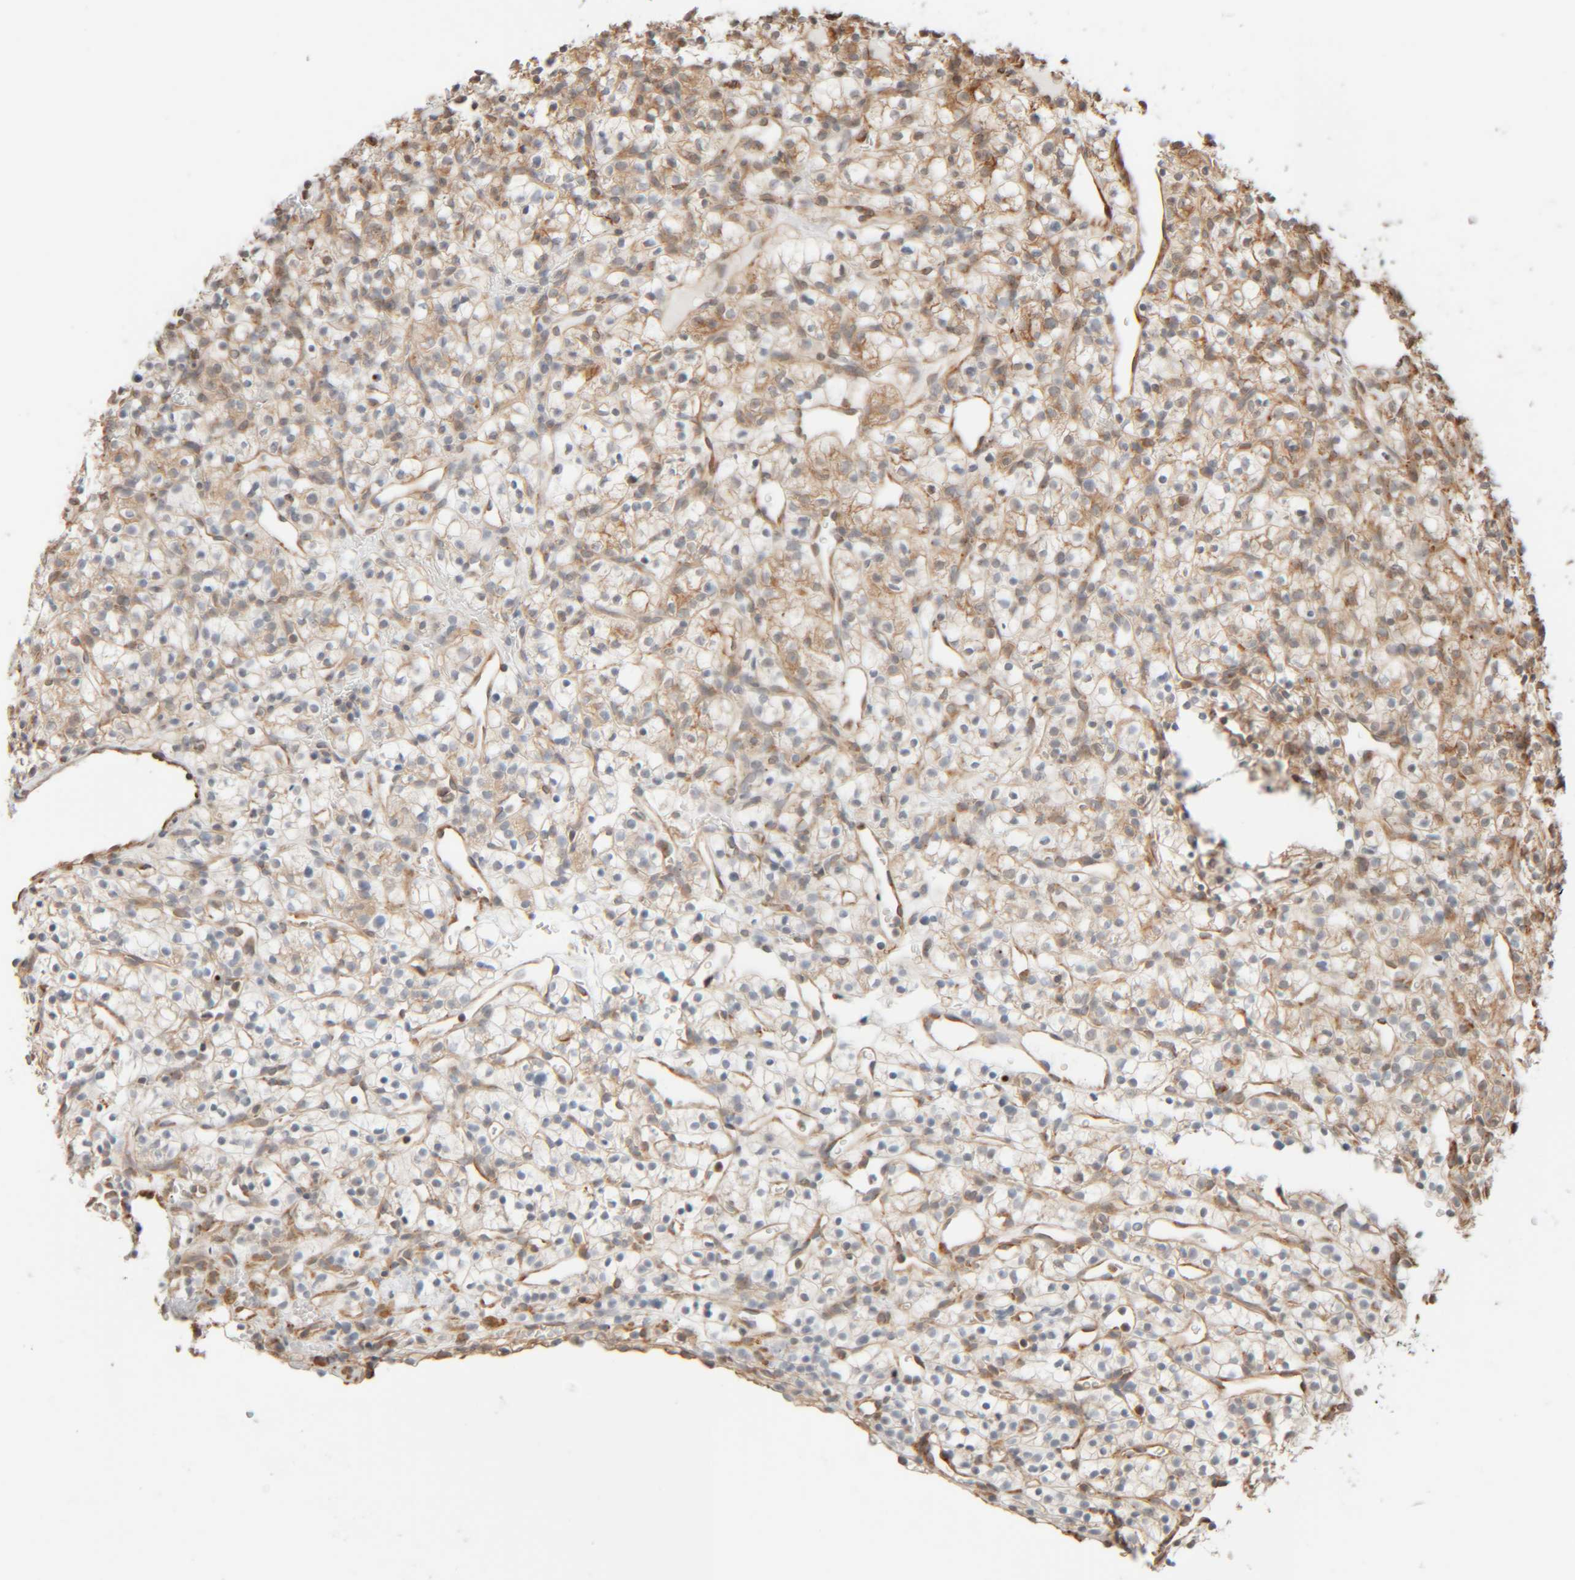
{"staining": {"intensity": "weak", "quantity": "25%-75%", "location": "cytoplasmic/membranous"}, "tissue": "renal cancer", "cell_type": "Tumor cells", "image_type": "cancer", "snomed": [{"axis": "morphology", "description": "Adenocarcinoma, NOS"}, {"axis": "topography", "description": "Kidney"}], "caption": "Brown immunohistochemical staining in renal adenocarcinoma displays weak cytoplasmic/membranous positivity in approximately 25%-75% of tumor cells. The staining was performed using DAB (3,3'-diaminobenzidine) to visualize the protein expression in brown, while the nuclei were stained in blue with hematoxylin (Magnification: 20x).", "gene": "INTS1", "patient": {"sex": "female", "age": 57}}